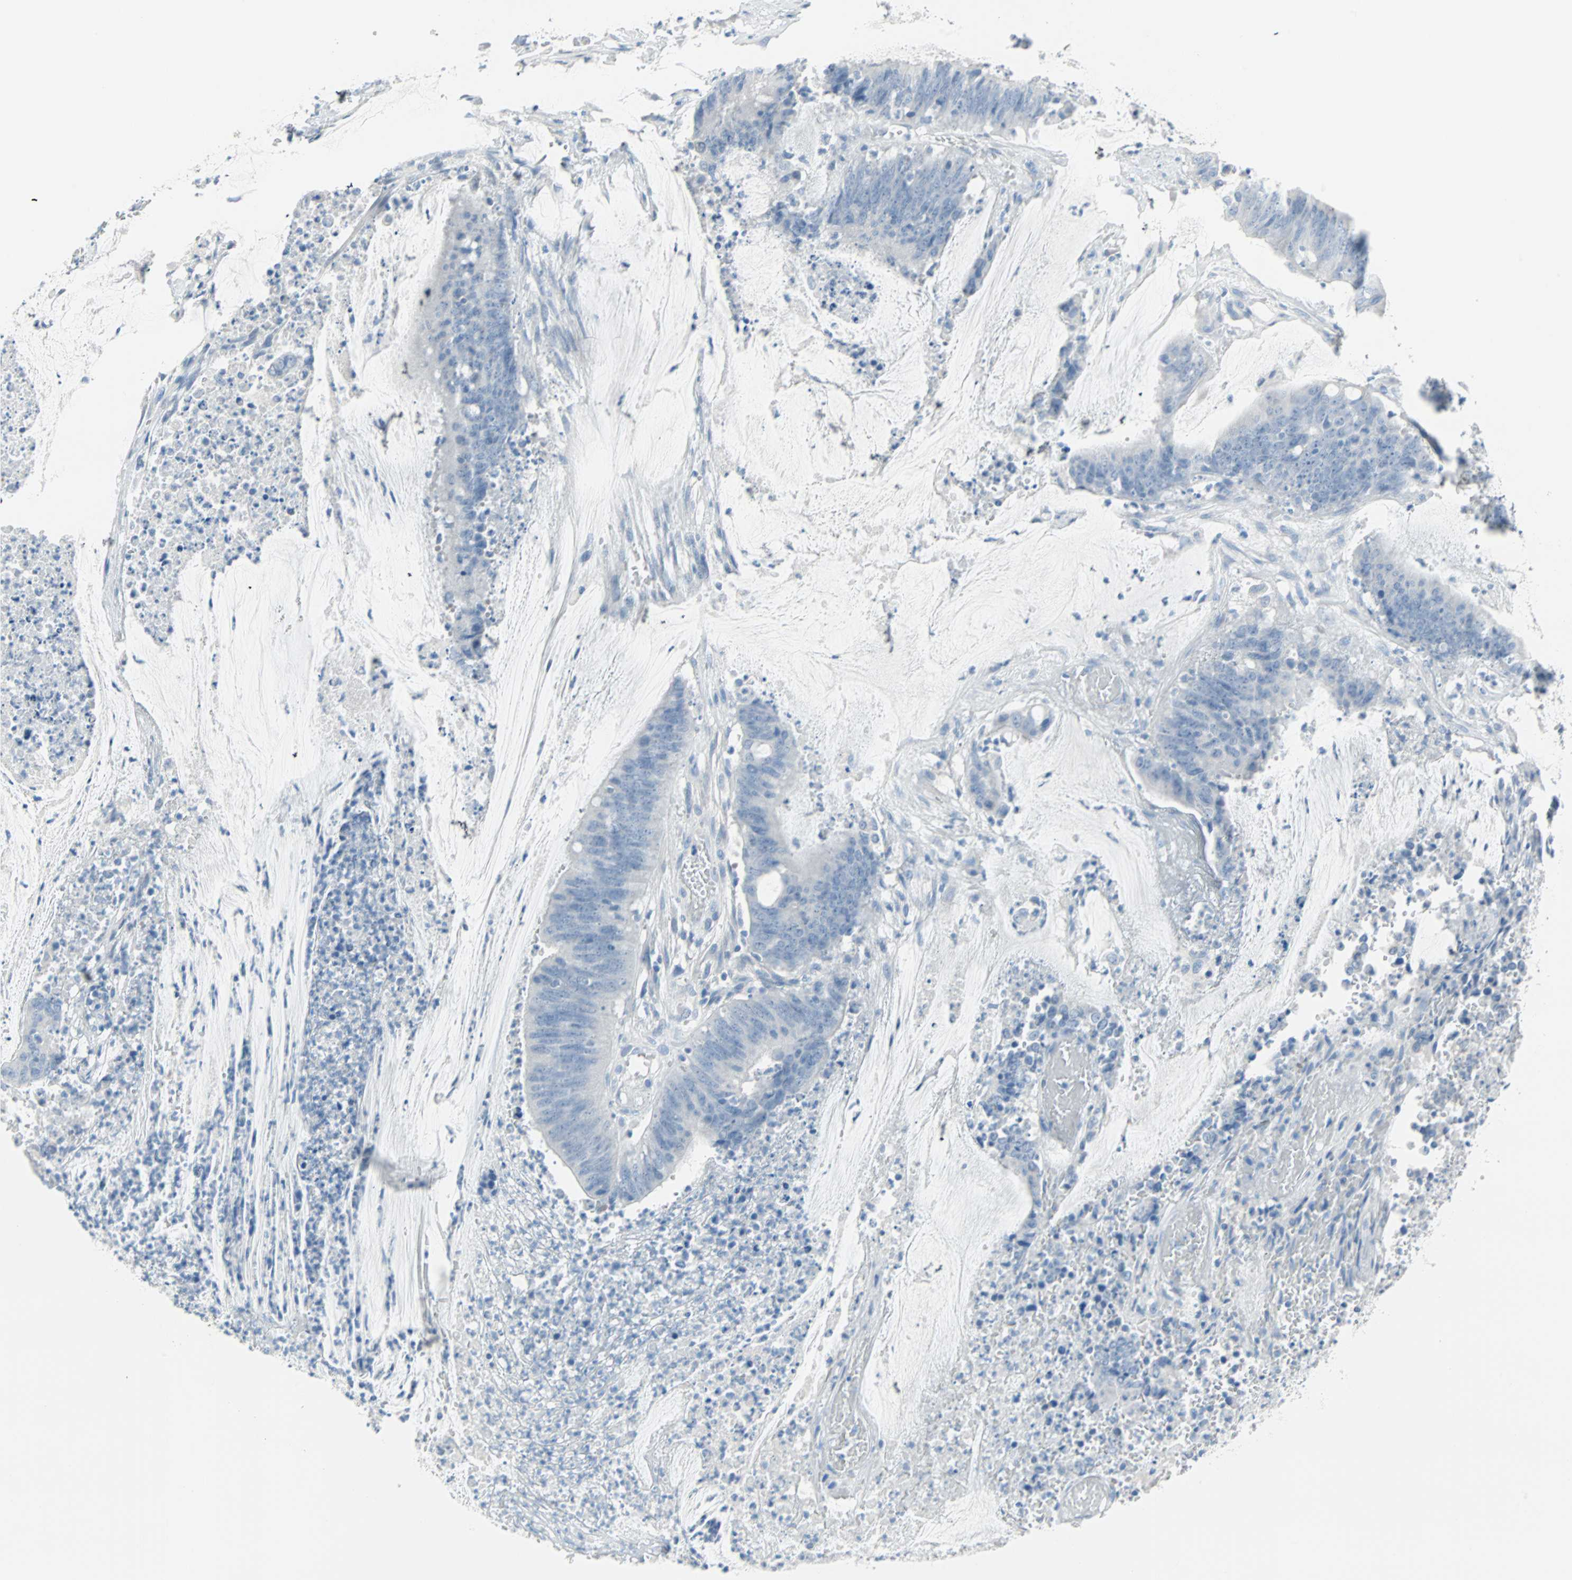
{"staining": {"intensity": "negative", "quantity": "none", "location": "none"}, "tissue": "colorectal cancer", "cell_type": "Tumor cells", "image_type": "cancer", "snomed": [{"axis": "morphology", "description": "Adenocarcinoma, NOS"}, {"axis": "topography", "description": "Rectum"}], "caption": "A high-resolution image shows IHC staining of colorectal adenocarcinoma, which demonstrates no significant positivity in tumor cells. The staining is performed using DAB brown chromogen with nuclei counter-stained in using hematoxylin.", "gene": "STX1A", "patient": {"sex": "female", "age": 66}}